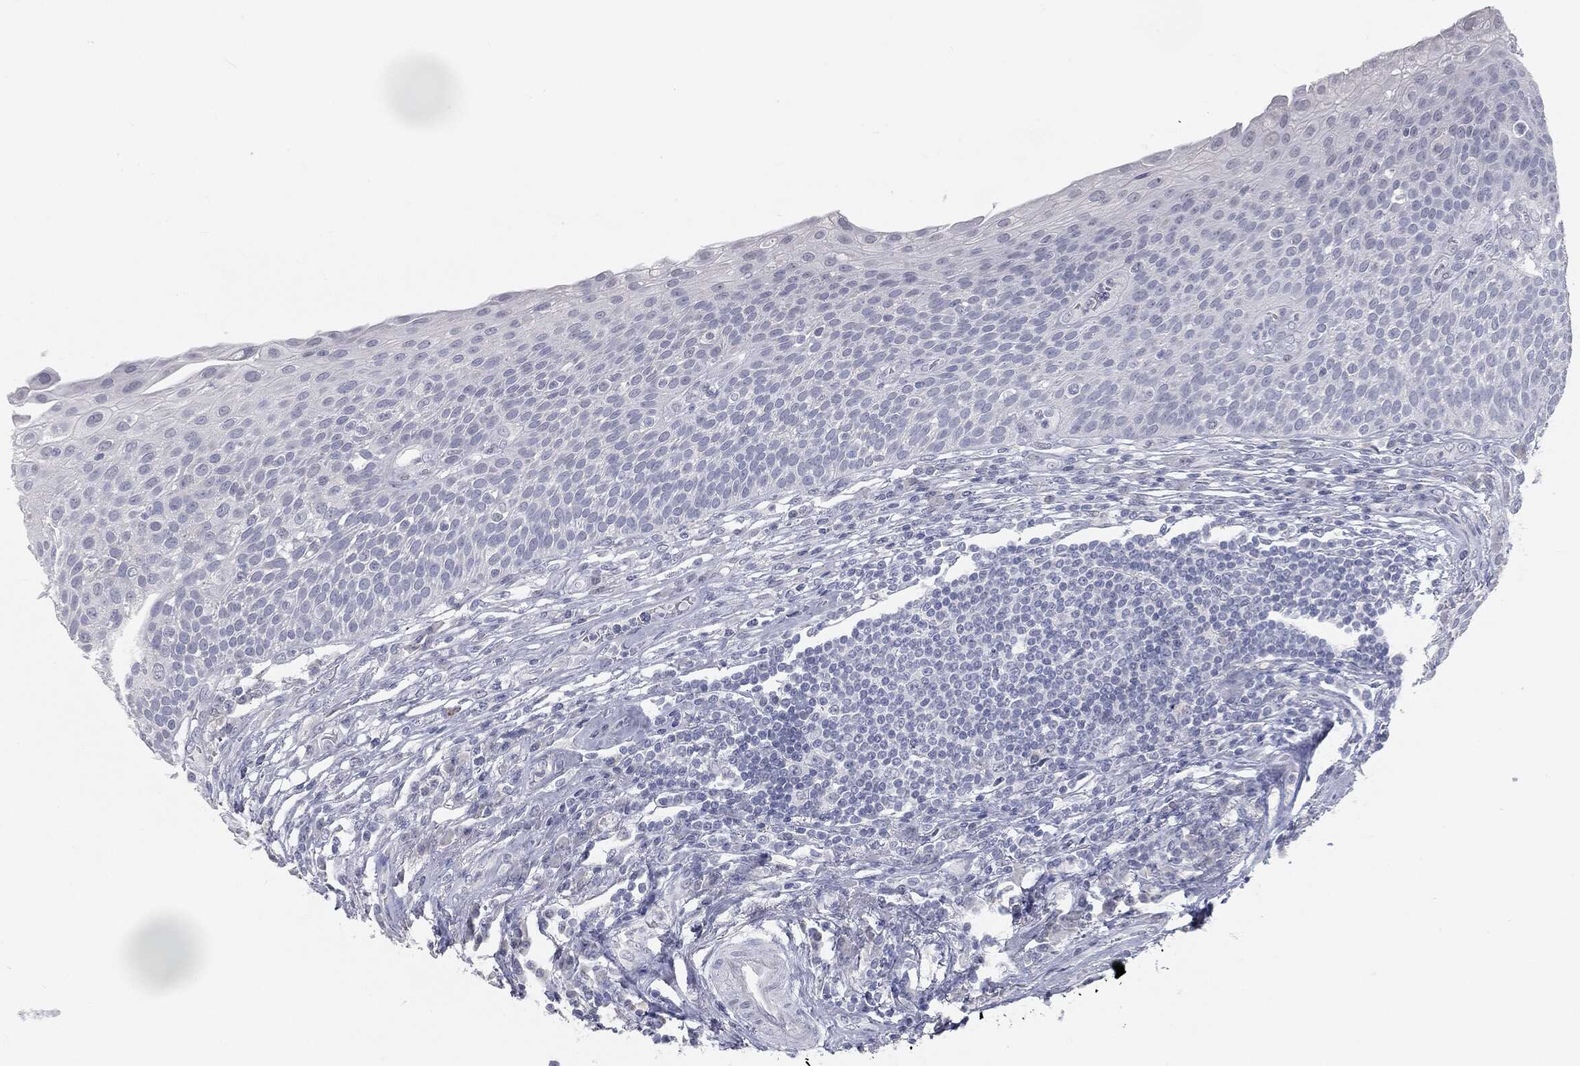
{"staining": {"intensity": "negative", "quantity": "none", "location": "none"}, "tissue": "urothelial cancer", "cell_type": "Tumor cells", "image_type": "cancer", "snomed": [{"axis": "morphology", "description": "Urothelial carcinoma, High grade"}, {"axis": "topography", "description": "Urinary bladder"}], "caption": "High power microscopy photomicrograph of an IHC micrograph of urothelial carcinoma (high-grade), revealing no significant positivity in tumor cells.", "gene": "PRAME", "patient": {"sex": "female", "age": 70}}